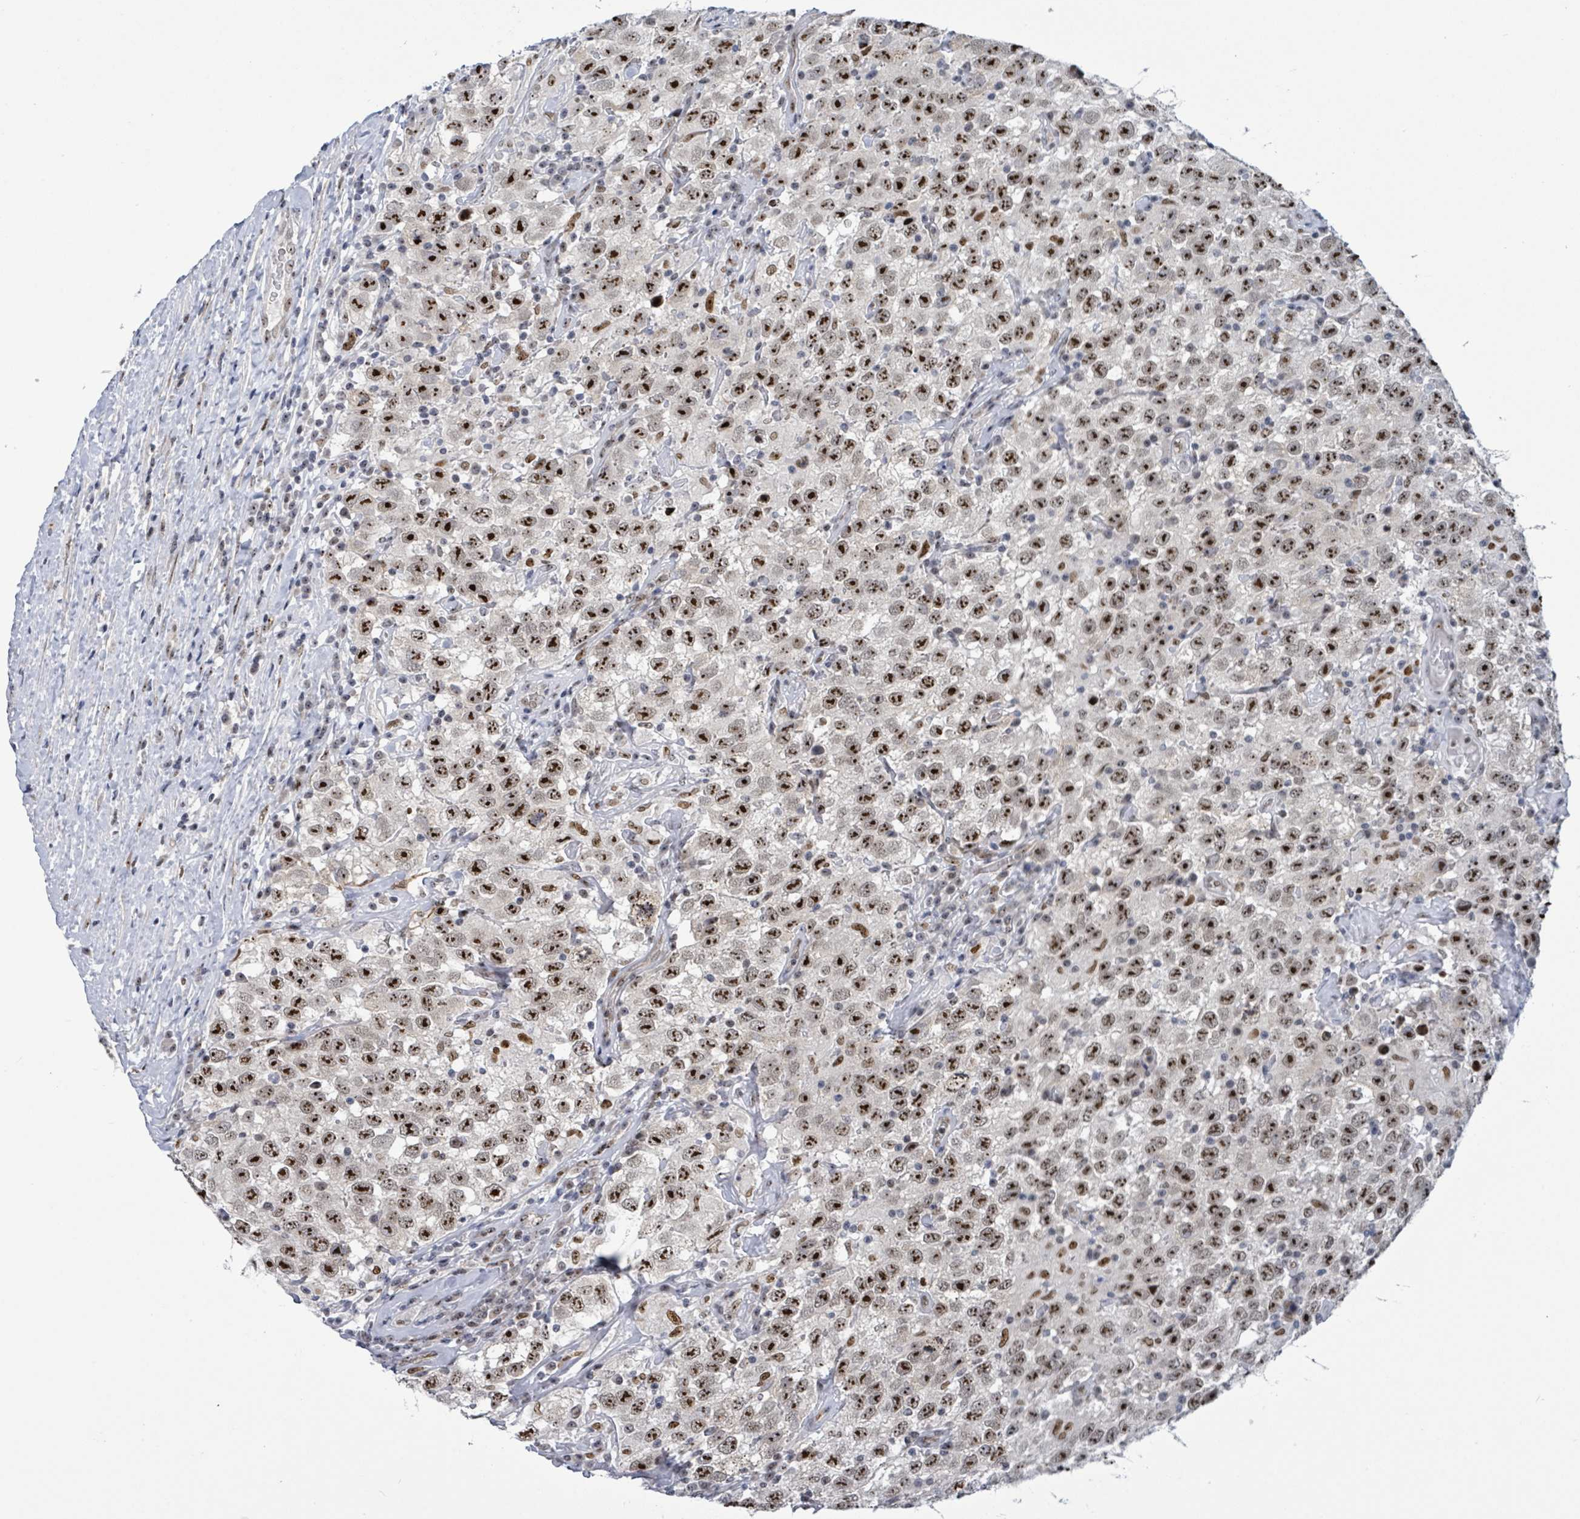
{"staining": {"intensity": "strong", "quantity": "25%-75%", "location": "nuclear"}, "tissue": "testis cancer", "cell_type": "Tumor cells", "image_type": "cancer", "snomed": [{"axis": "morphology", "description": "Seminoma, NOS"}, {"axis": "topography", "description": "Testis"}], "caption": "High-power microscopy captured an IHC image of testis cancer (seminoma), revealing strong nuclear expression in about 25%-75% of tumor cells.", "gene": "RRN3", "patient": {"sex": "male", "age": 41}}